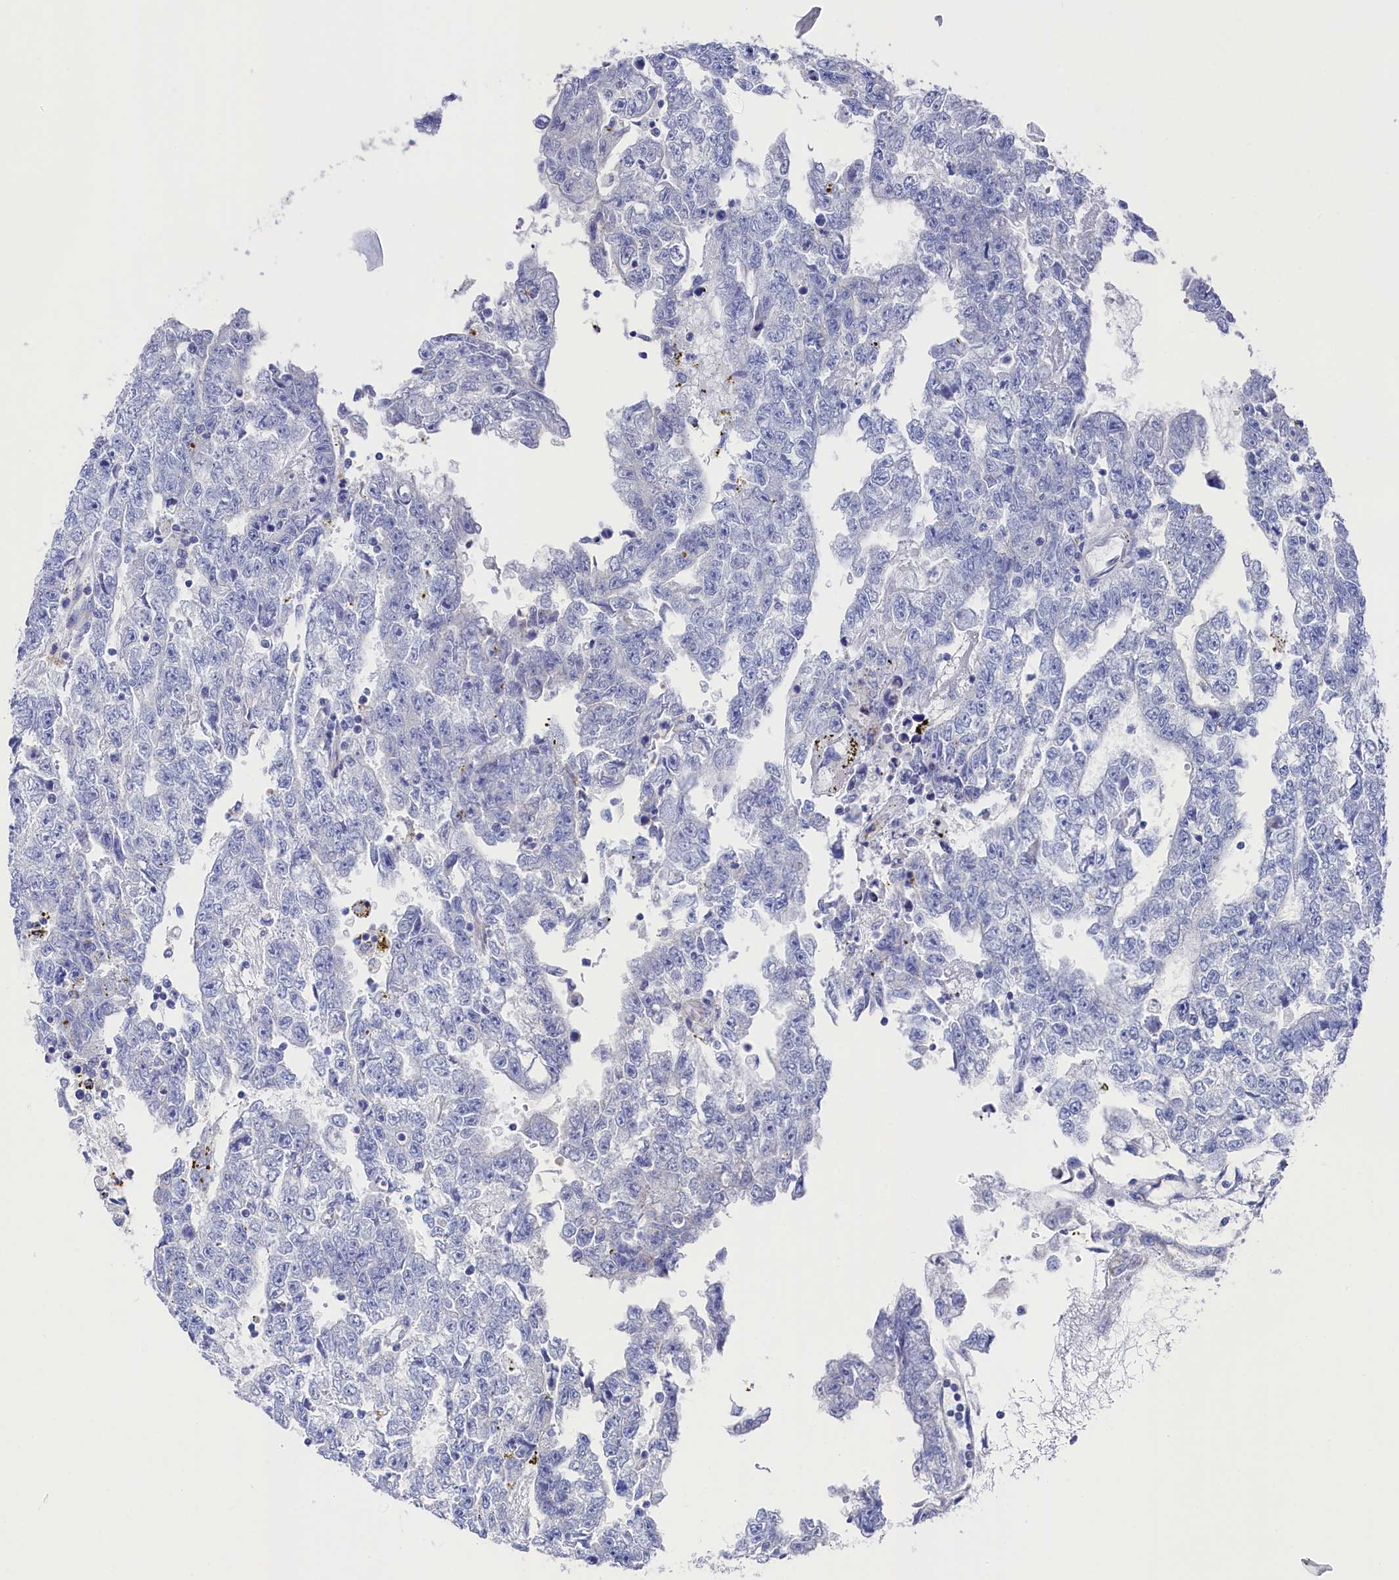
{"staining": {"intensity": "negative", "quantity": "none", "location": "none"}, "tissue": "testis cancer", "cell_type": "Tumor cells", "image_type": "cancer", "snomed": [{"axis": "morphology", "description": "Carcinoma, Embryonal, NOS"}, {"axis": "topography", "description": "Testis"}], "caption": "The immunohistochemistry photomicrograph has no significant staining in tumor cells of testis embryonal carcinoma tissue.", "gene": "MMAB", "patient": {"sex": "male", "age": 25}}